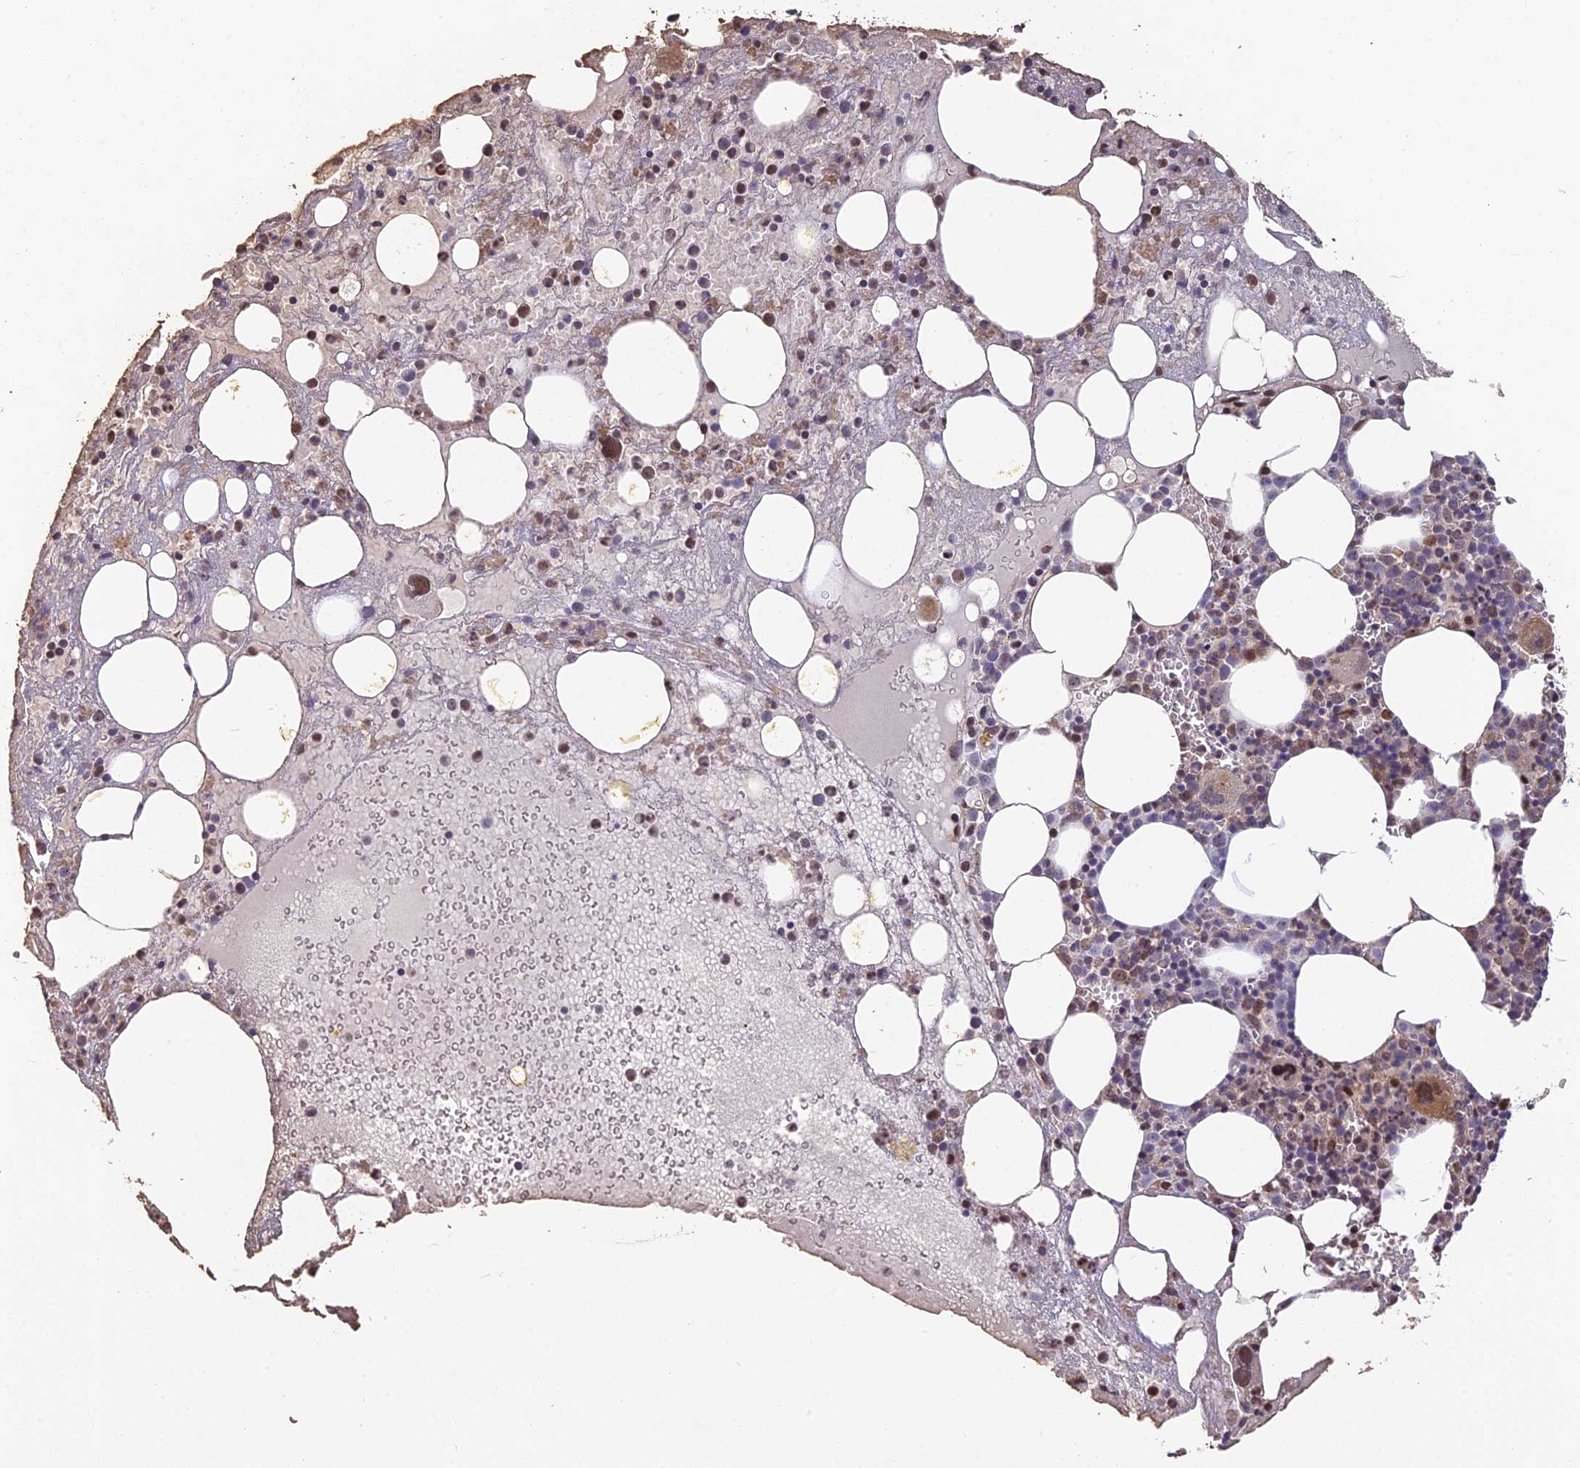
{"staining": {"intensity": "strong", "quantity": "<25%", "location": "cytoplasmic/membranous,nuclear"}, "tissue": "bone marrow", "cell_type": "Hematopoietic cells", "image_type": "normal", "snomed": [{"axis": "morphology", "description": "Normal tissue, NOS"}, {"axis": "topography", "description": "Bone marrow"}], "caption": "Protein expression by immunohistochemistry shows strong cytoplasmic/membranous,nuclear staining in about <25% of hematopoietic cells in normal bone marrow. (DAB (3,3'-diaminobenzidine) IHC with brightfield microscopy, high magnification).", "gene": "UFSP2", "patient": {"sex": "male", "age": 61}}